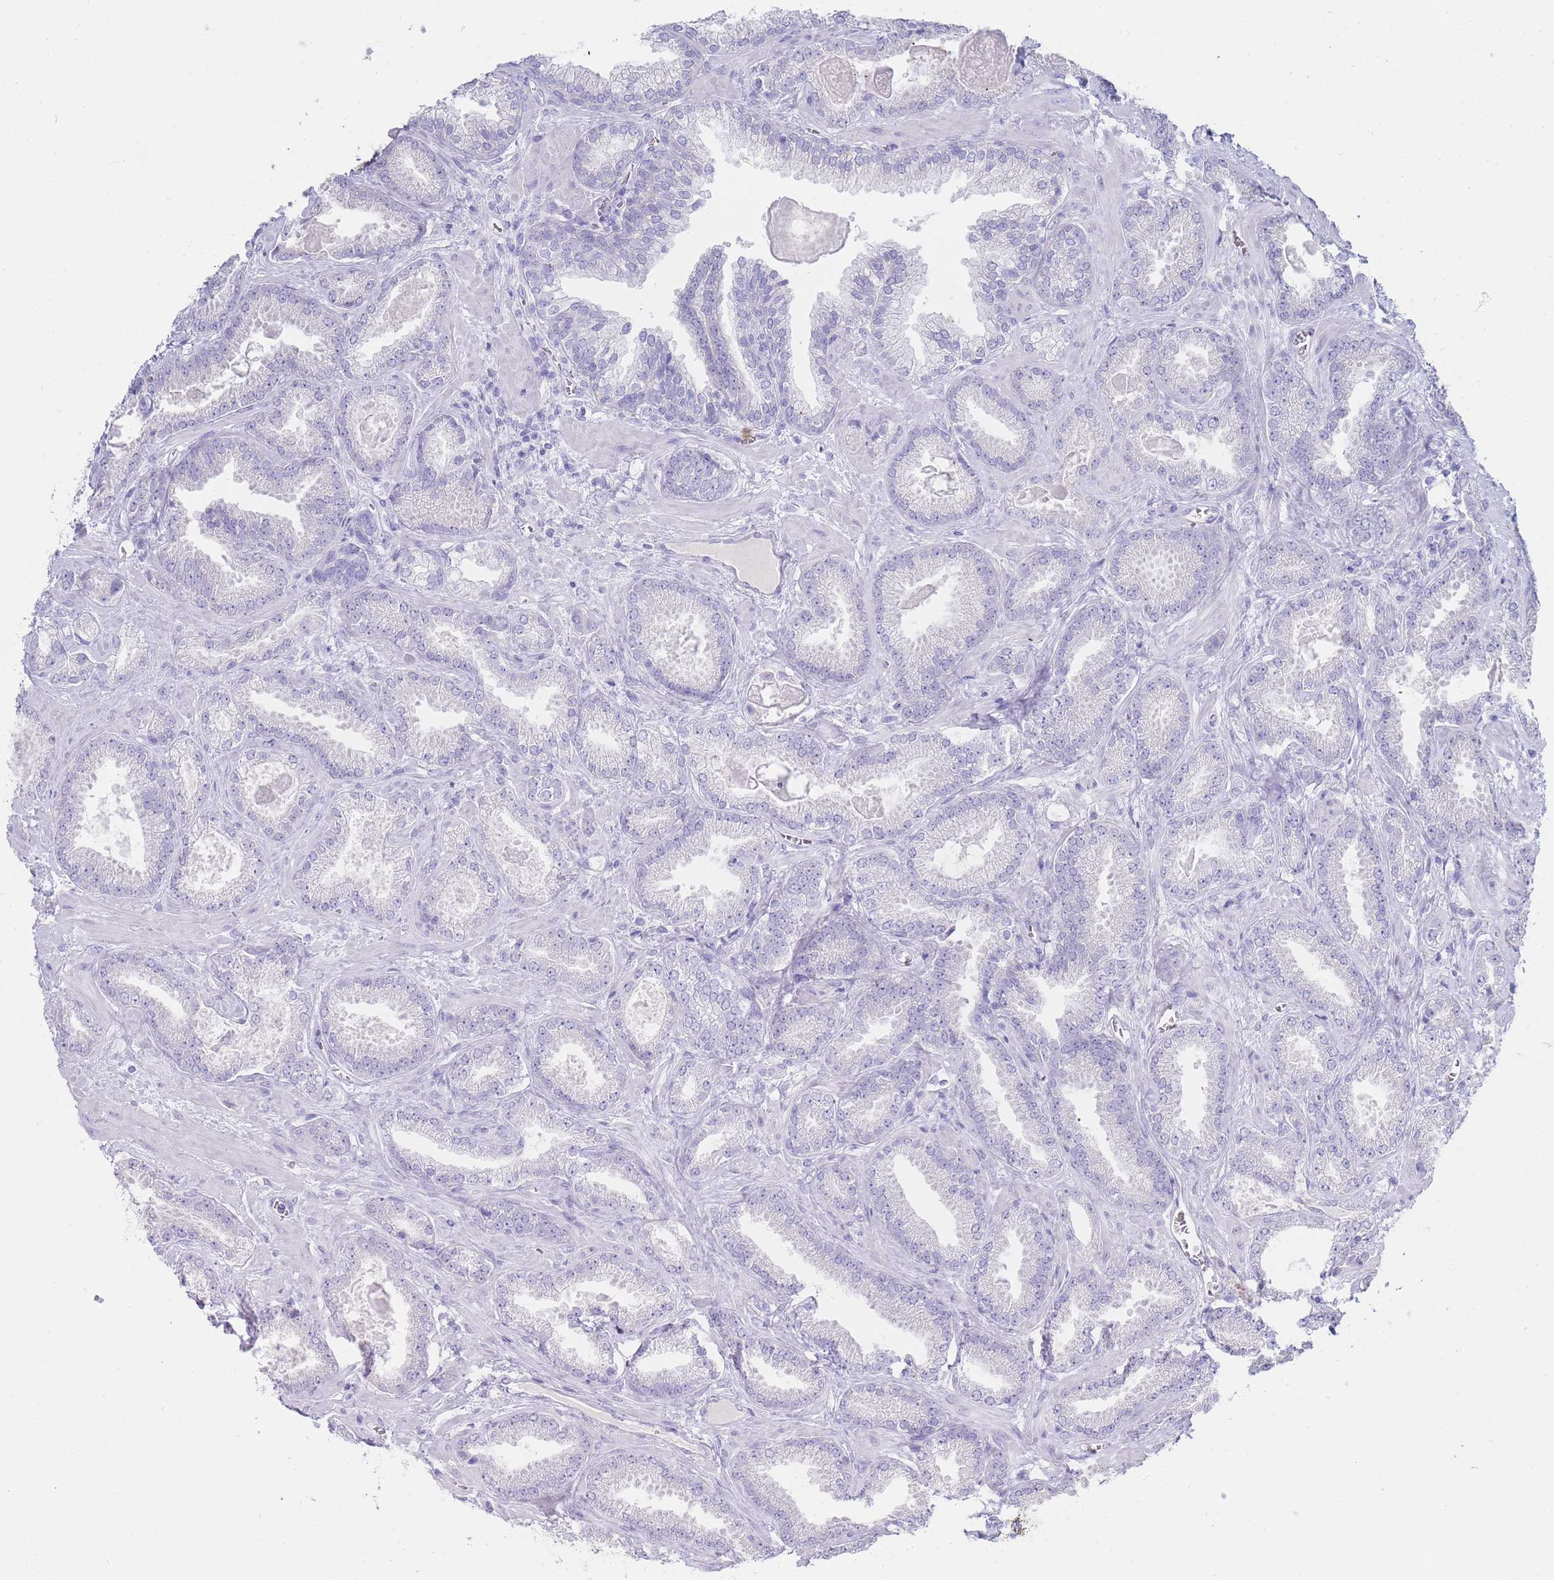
{"staining": {"intensity": "negative", "quantity": "none", "location": "none"}, "tissue": "prostate cancer", "cell_type": "Tumor cells", "image_type": "cancer", "snomed": [{"axis": "morphology", "description": "Adenocarcinoma, Low grade"}, {"axis": "topography", "description": "Prostate"}], "caption": "There is no significant staining in tumor cells of prostate cancer (low-grade adenocarcinoma).", "gene": "HBG2", "patient": {"sex": "male", "age": 62}}